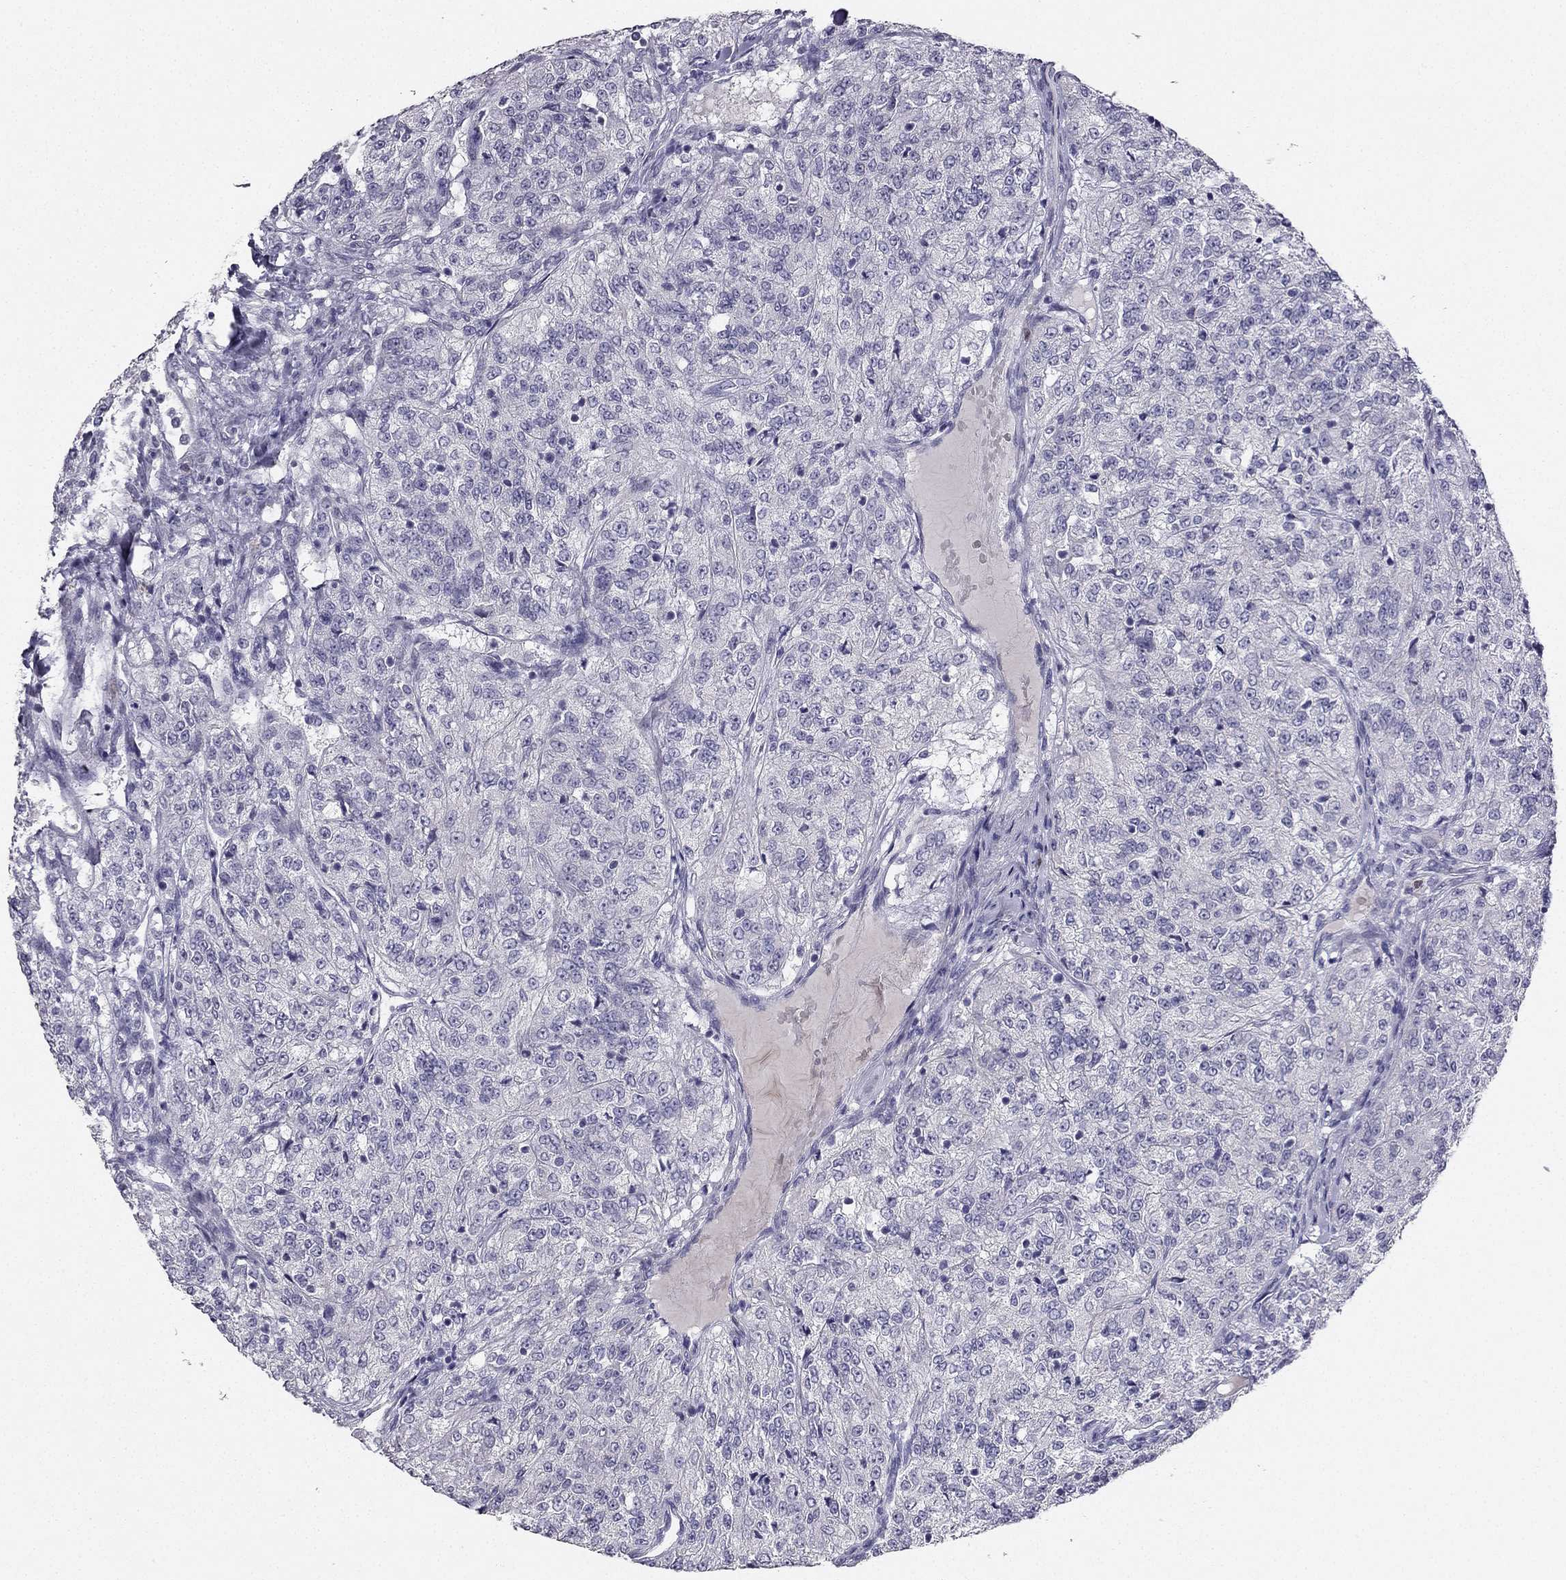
{"staining": {"intensity": "negative", "quantity": "none", "location": "none"}, "tissue": "renal cancer", "cell_type": "Tumor cells", "image_type": "cancer", "snomed": [{"axis": "morphology", "description": "Adenocarcinoma, NOS"}, {"axis": "topography", "description": "Kidney"}], "caption": "High magnification brightfield microscopy of renal cancer (adenocarcinoma) stained with DAB (3,3'-diaminobenzidine) (brown) and counterstained with hematoxylin (blue): tumor cells show no significant expression.", "gene": "CALB2", "patient": {"sex": "female", "age": 63}}